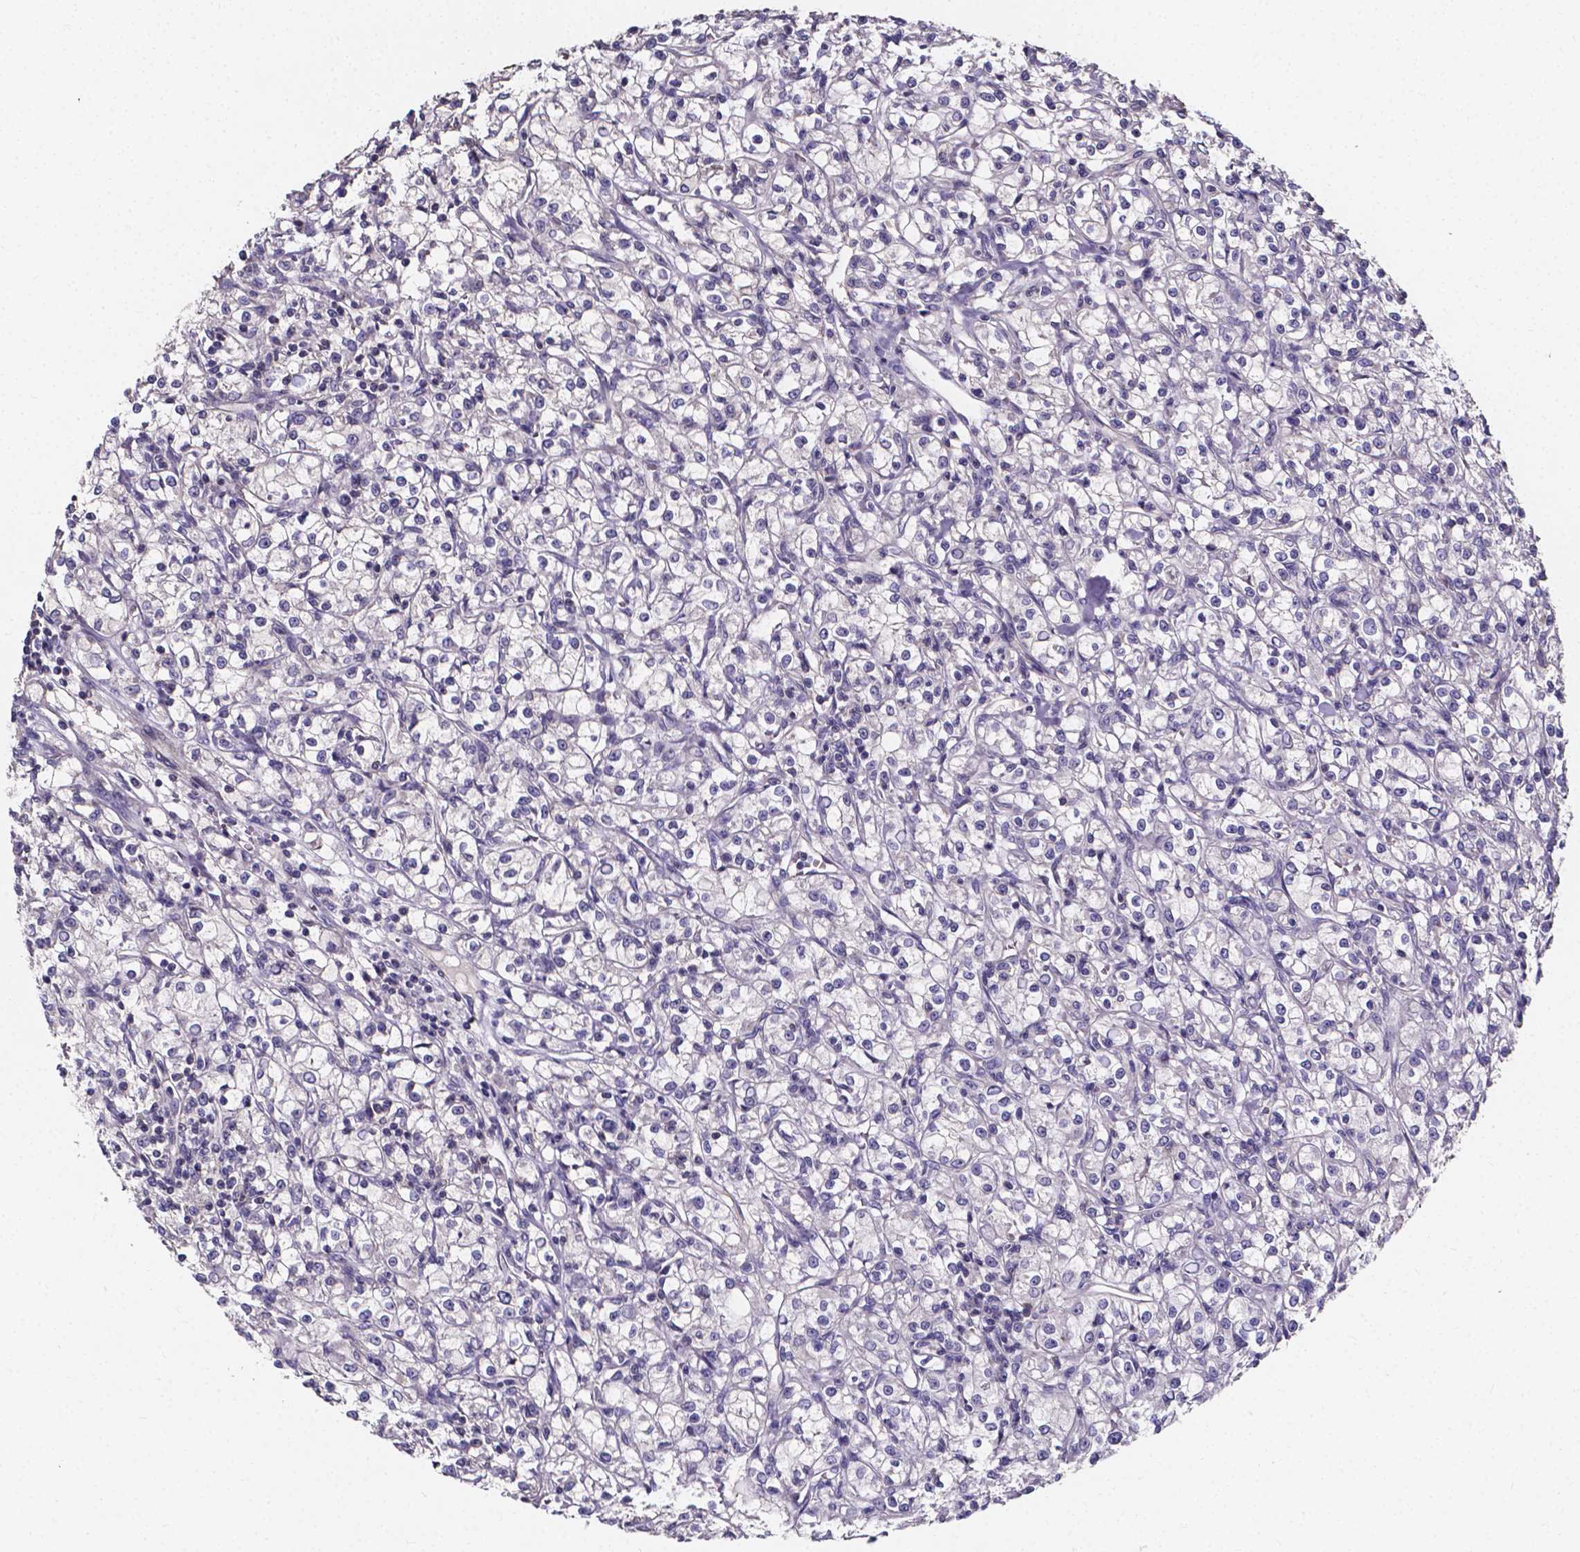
{"staining": {"intensity": "negative", "quantity": "none", "location": "none"}, "tissue": "renal cancer", "cell_type": "Tumor cells", "image_type": "cancer", "snomed": [{"axis": "morphology", "description": "Adenocarcinoma, NOS"}, {"axis": "topography", "description": "Kidney"}], "caption": "Immunohistochemistry (IHC) of human adenocarcinoma (renal) demonstrates no expression in tumor cells.", "gene": "THEMIS", "patient": {"sex": "female", "age": 59}}